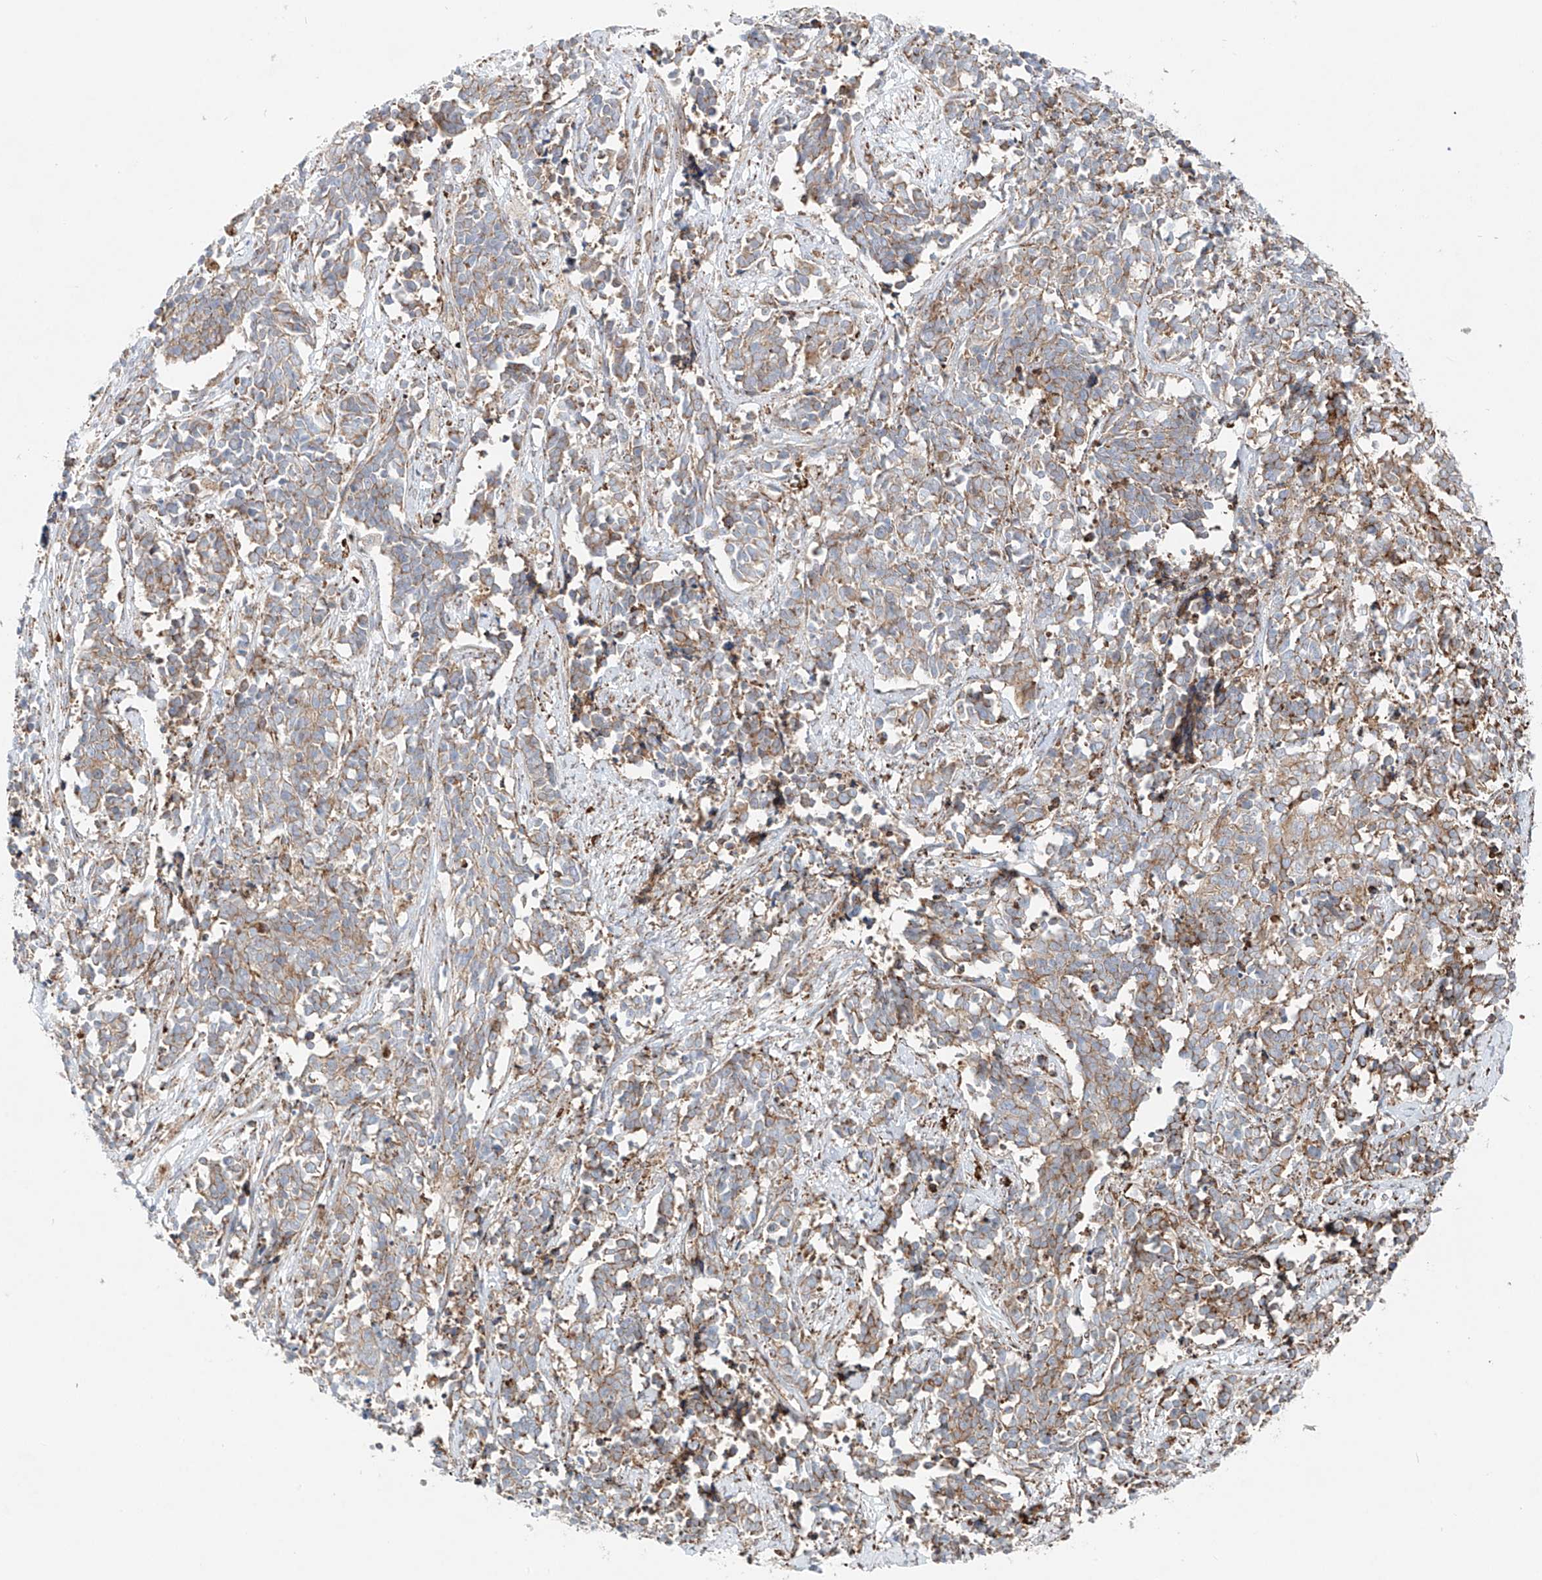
{"staining": {"intensity": "moderate", "quantity": "25%-75%", "location": "cytoplasmic/membranous"}, "tissue": "cervical cancer", "cell_type": "Tumor cells", "image_type": "cancer", "snomed": [{"axis": "morphology", "description": "Normal tissue, NOS"}, {"axis": "morphology", "description": "Squamous cell carcinoma, NOS"}, {"axis": "topography", "description": "Cervix"}], "caption": "Tumor cells exhibit medium levels of moderate cytoplasmic/membranous positivity in approximately 25%-75% of cells in human squamous cell carcinoma (cervical).", "gene": "EIPR1", "patient": {"sex": "female", "age": 35}}